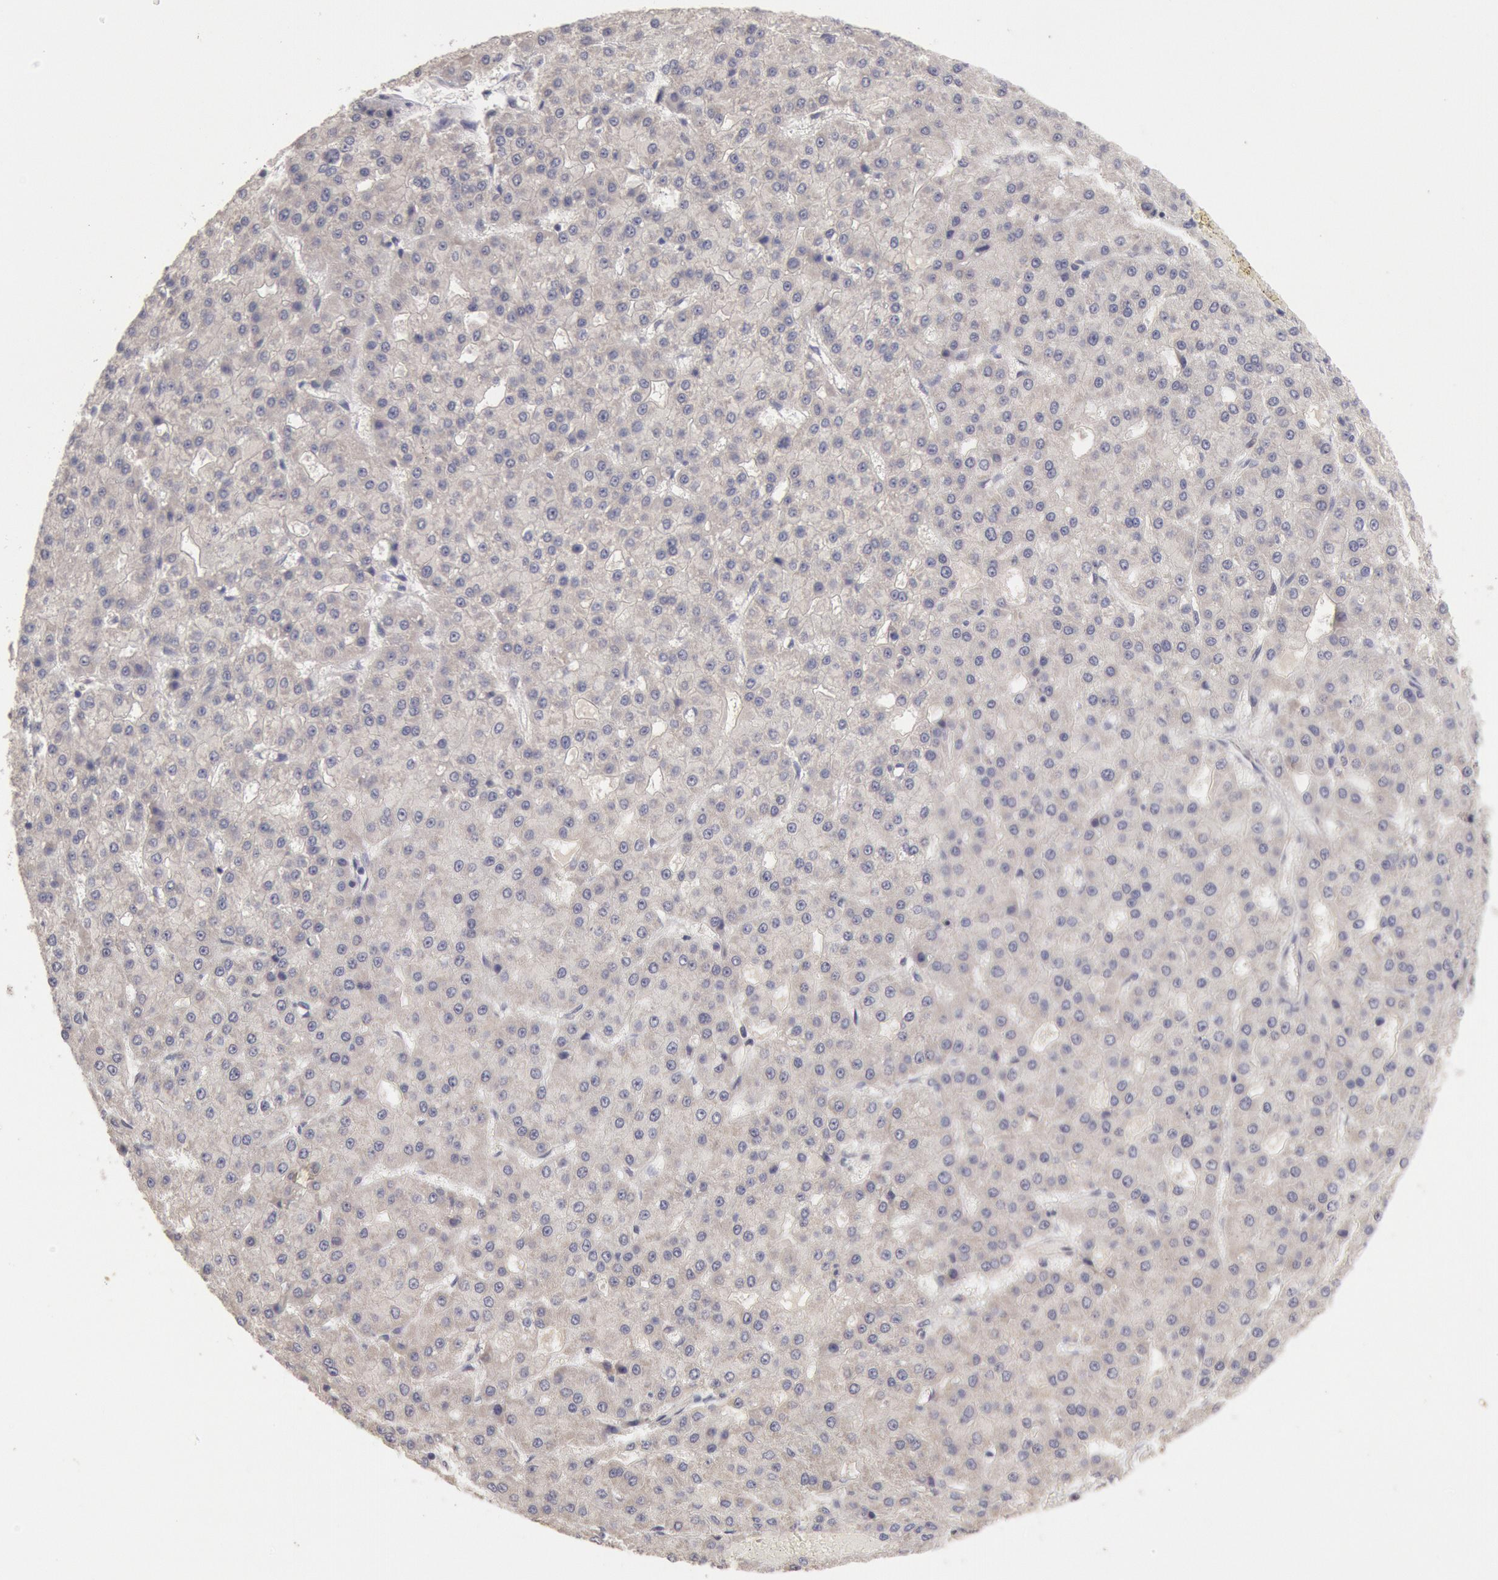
{"staining": {"intensity": "negative", "quantity": "none", "location": "none"}, "tissue": "liver cancer", "cell_type": "Tumor cells", "image_type": "cancer", "snomed": [{"axis": "morphology", "description": "Carcinoma, Hepatocellular, NOS"}, {"axis": "topography", "description": "Liver"}], "caption": "High power microscopy photomicrograph of an immunohistochemistry image of liver hepatocellular carcinoma, revealing no significant expression in tumor cells. (DAB immunohistochemistry (IHC) with hematoxylin counter stain).", "gene": "ZFP36L1", "patient": {"sex": "male", "age": 47}}